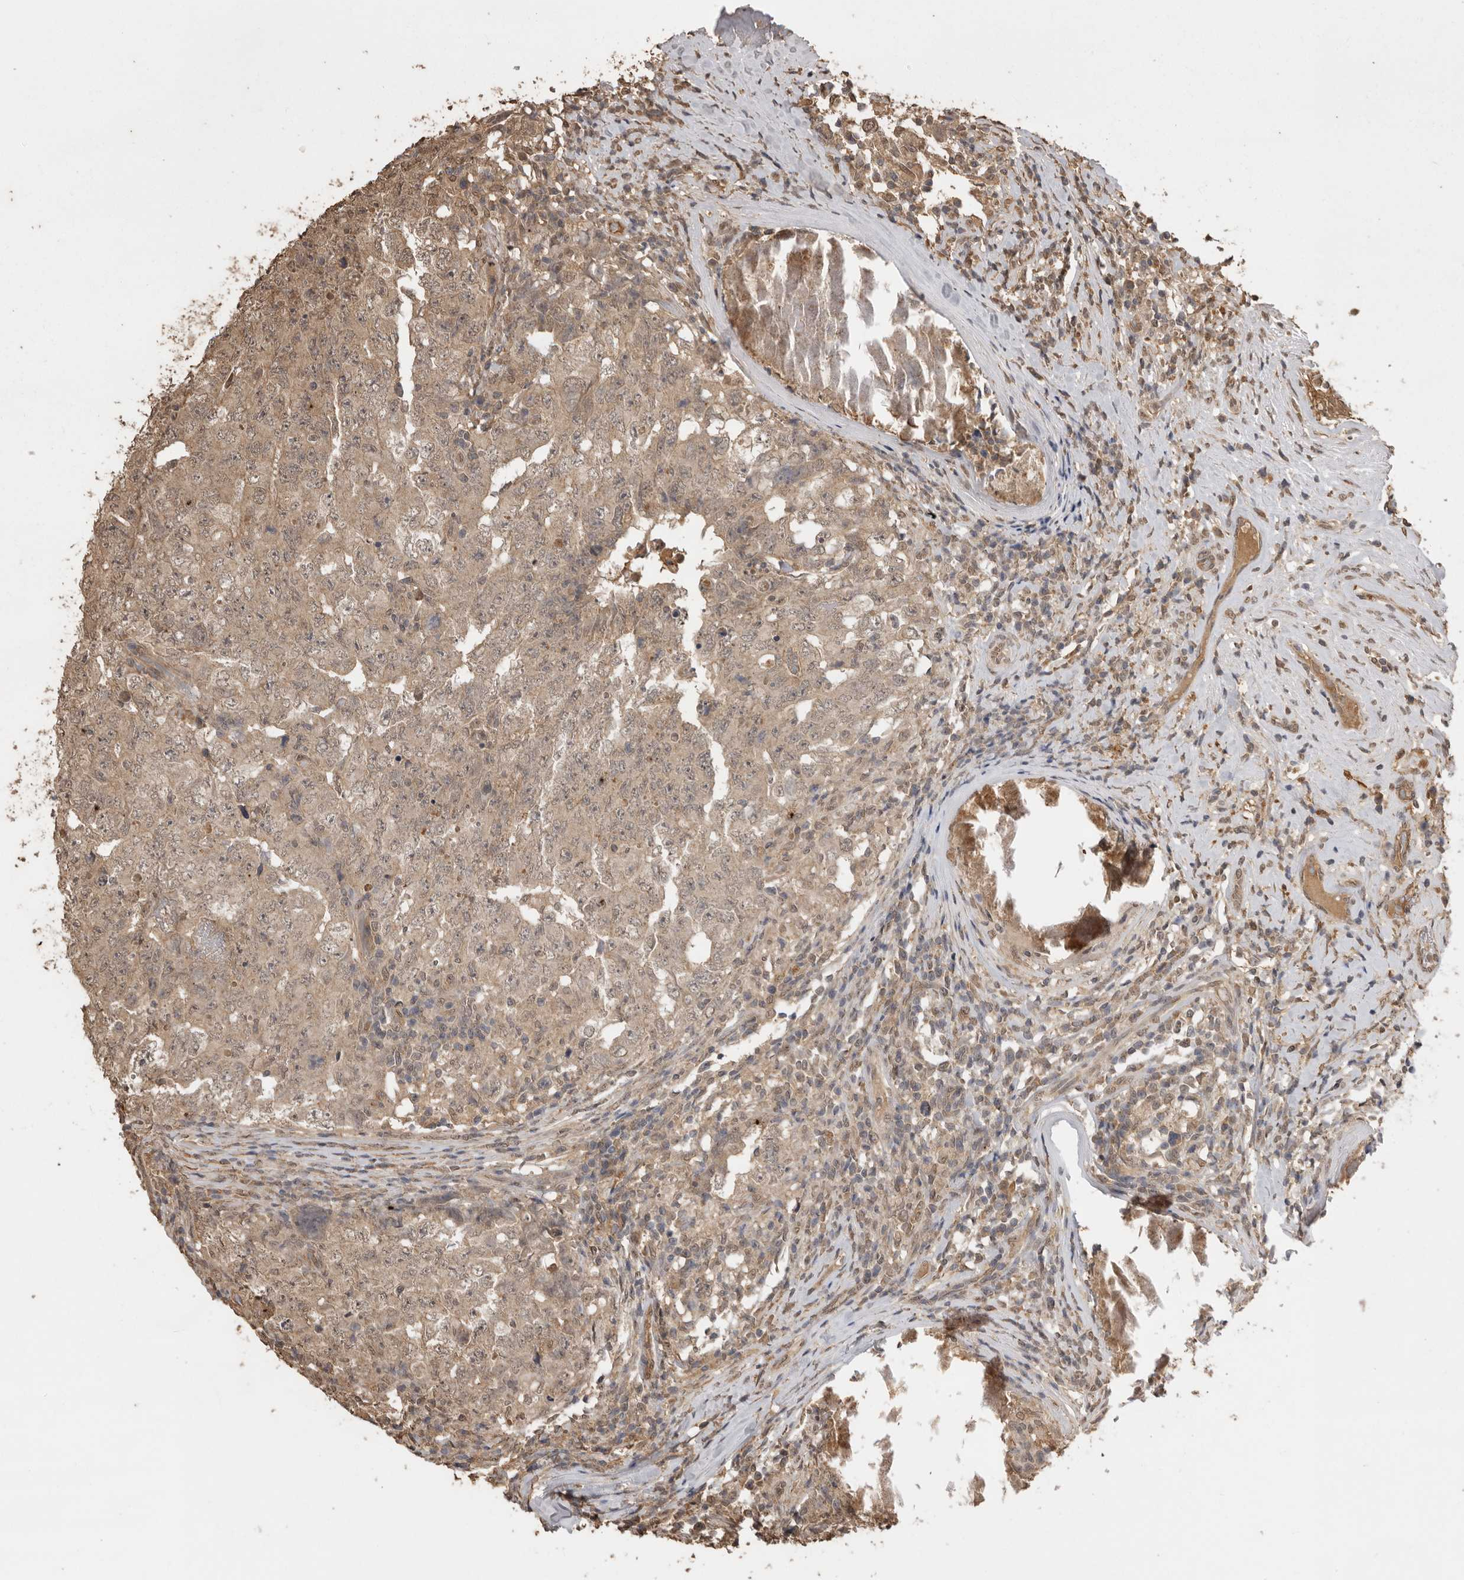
{"staining": {"intensity": "weak", "quantity": ">75%", "location": "cytoplasmic/membranous"}, "tissue": "testis cancer", "cell_type": "Tumor cells", "image_type": "cancer", "snomed": [{"axis": "morphology", "description": "Carcinoma, Embryonal, NOS"}, {"axis": "topography", "description": "Testis"}], "caption": "This micrograph demonstrates IHC staining of human testis embryonal carcinoma, with low weak cytoplasmic/membranous staining in about >75% of tumor cells.", "gene": "JAG2", "patient": {"sex": "male", "age": 26}}